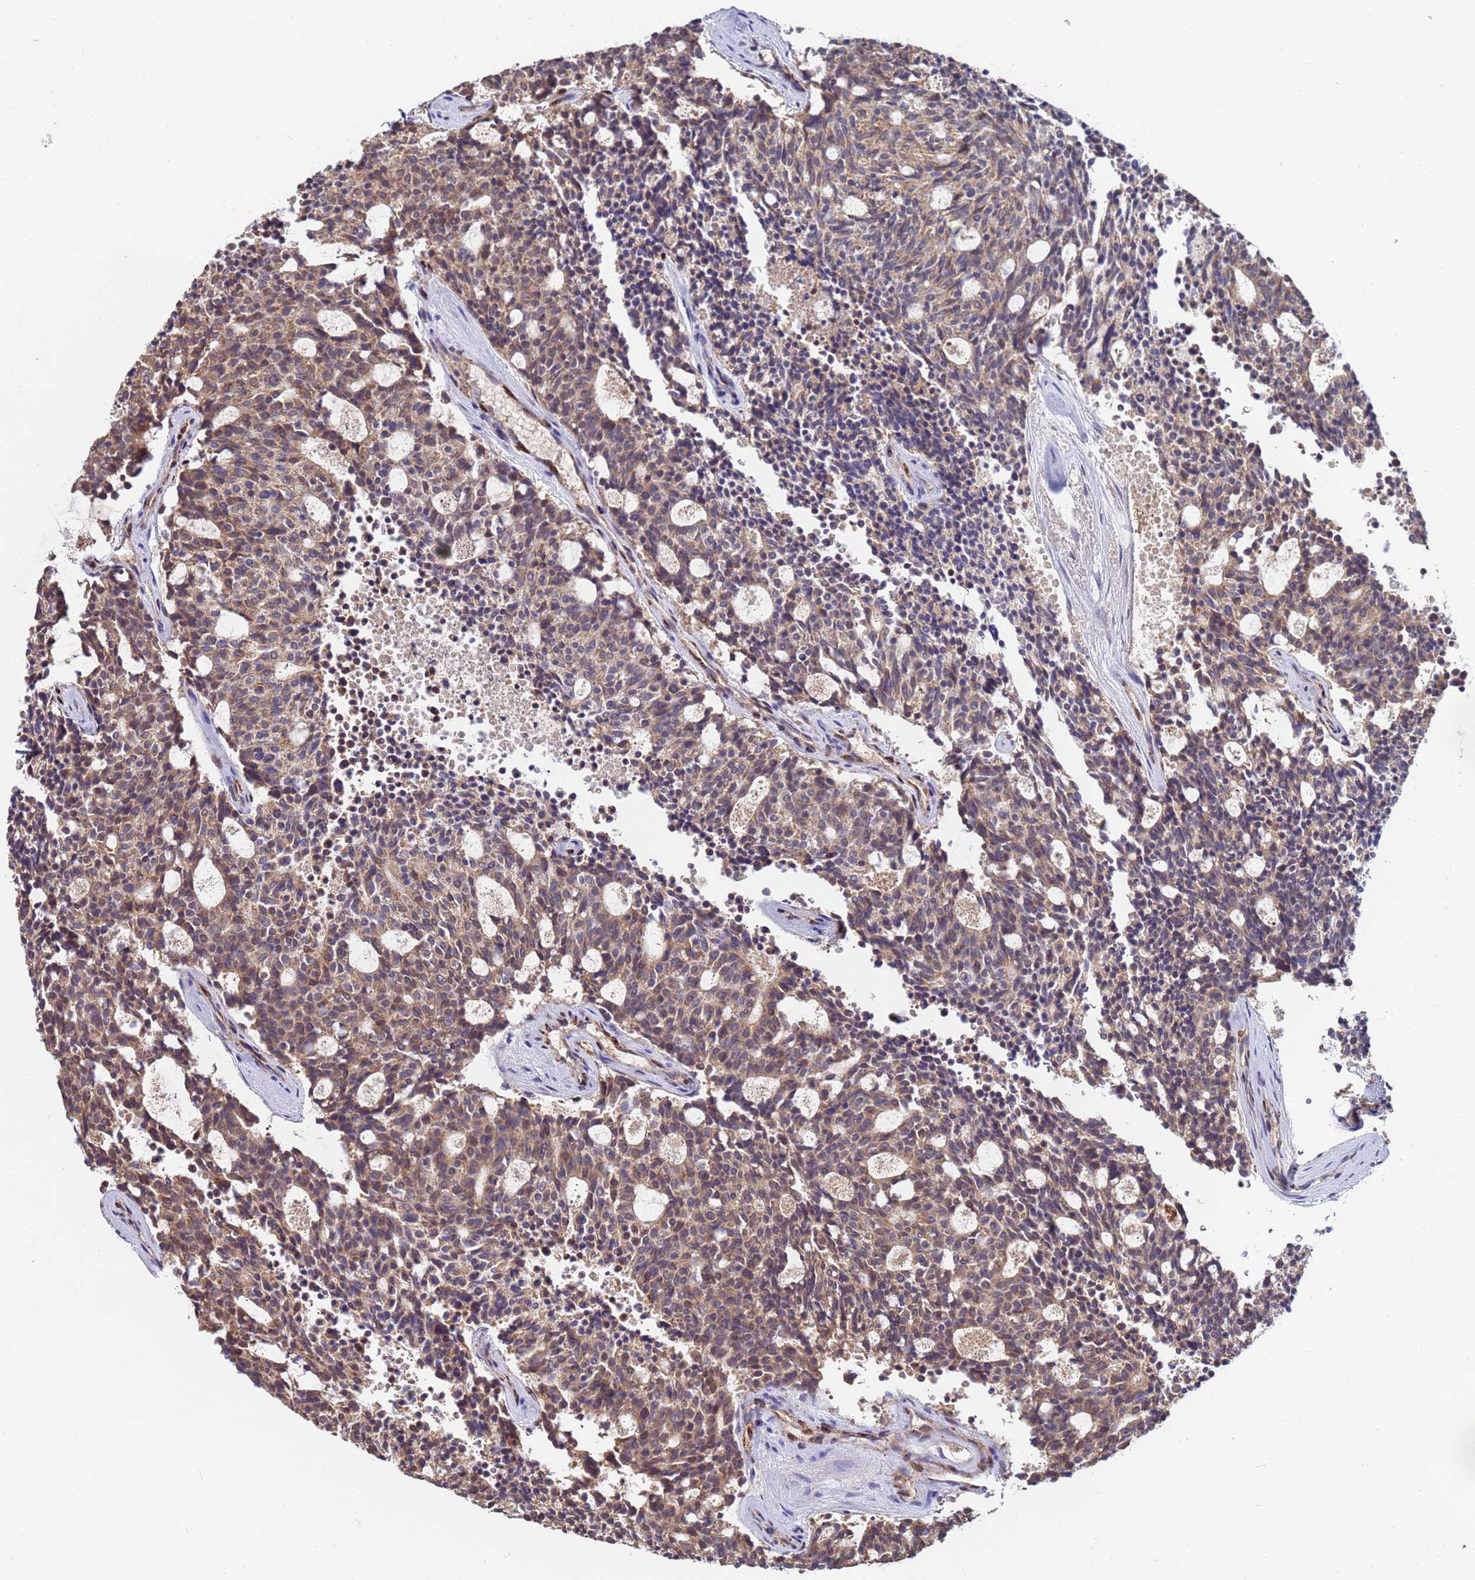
{"staining": {"intensity": "moderate", "quantity": ">75%", "location": "cytoplasmic/membranous"}, "tissue": "carcinoid", "cell_type": "Tumor cells", "image_type": "cancer", "snomed": [{"axis": "morphology", "description": "Carcinoid, malignant, NOS"}, {"axis": "topography", "description": "Pancreas"}], "caption": "This micrograph shows immunohistochemistry (IHC) staining of human carcinoid, with medium moderate cytoplasmic/membranous staining in approximately >75% of tumor cells.", "gene": "C5orf34", "patient": {"sex": "female", "age": 54}}